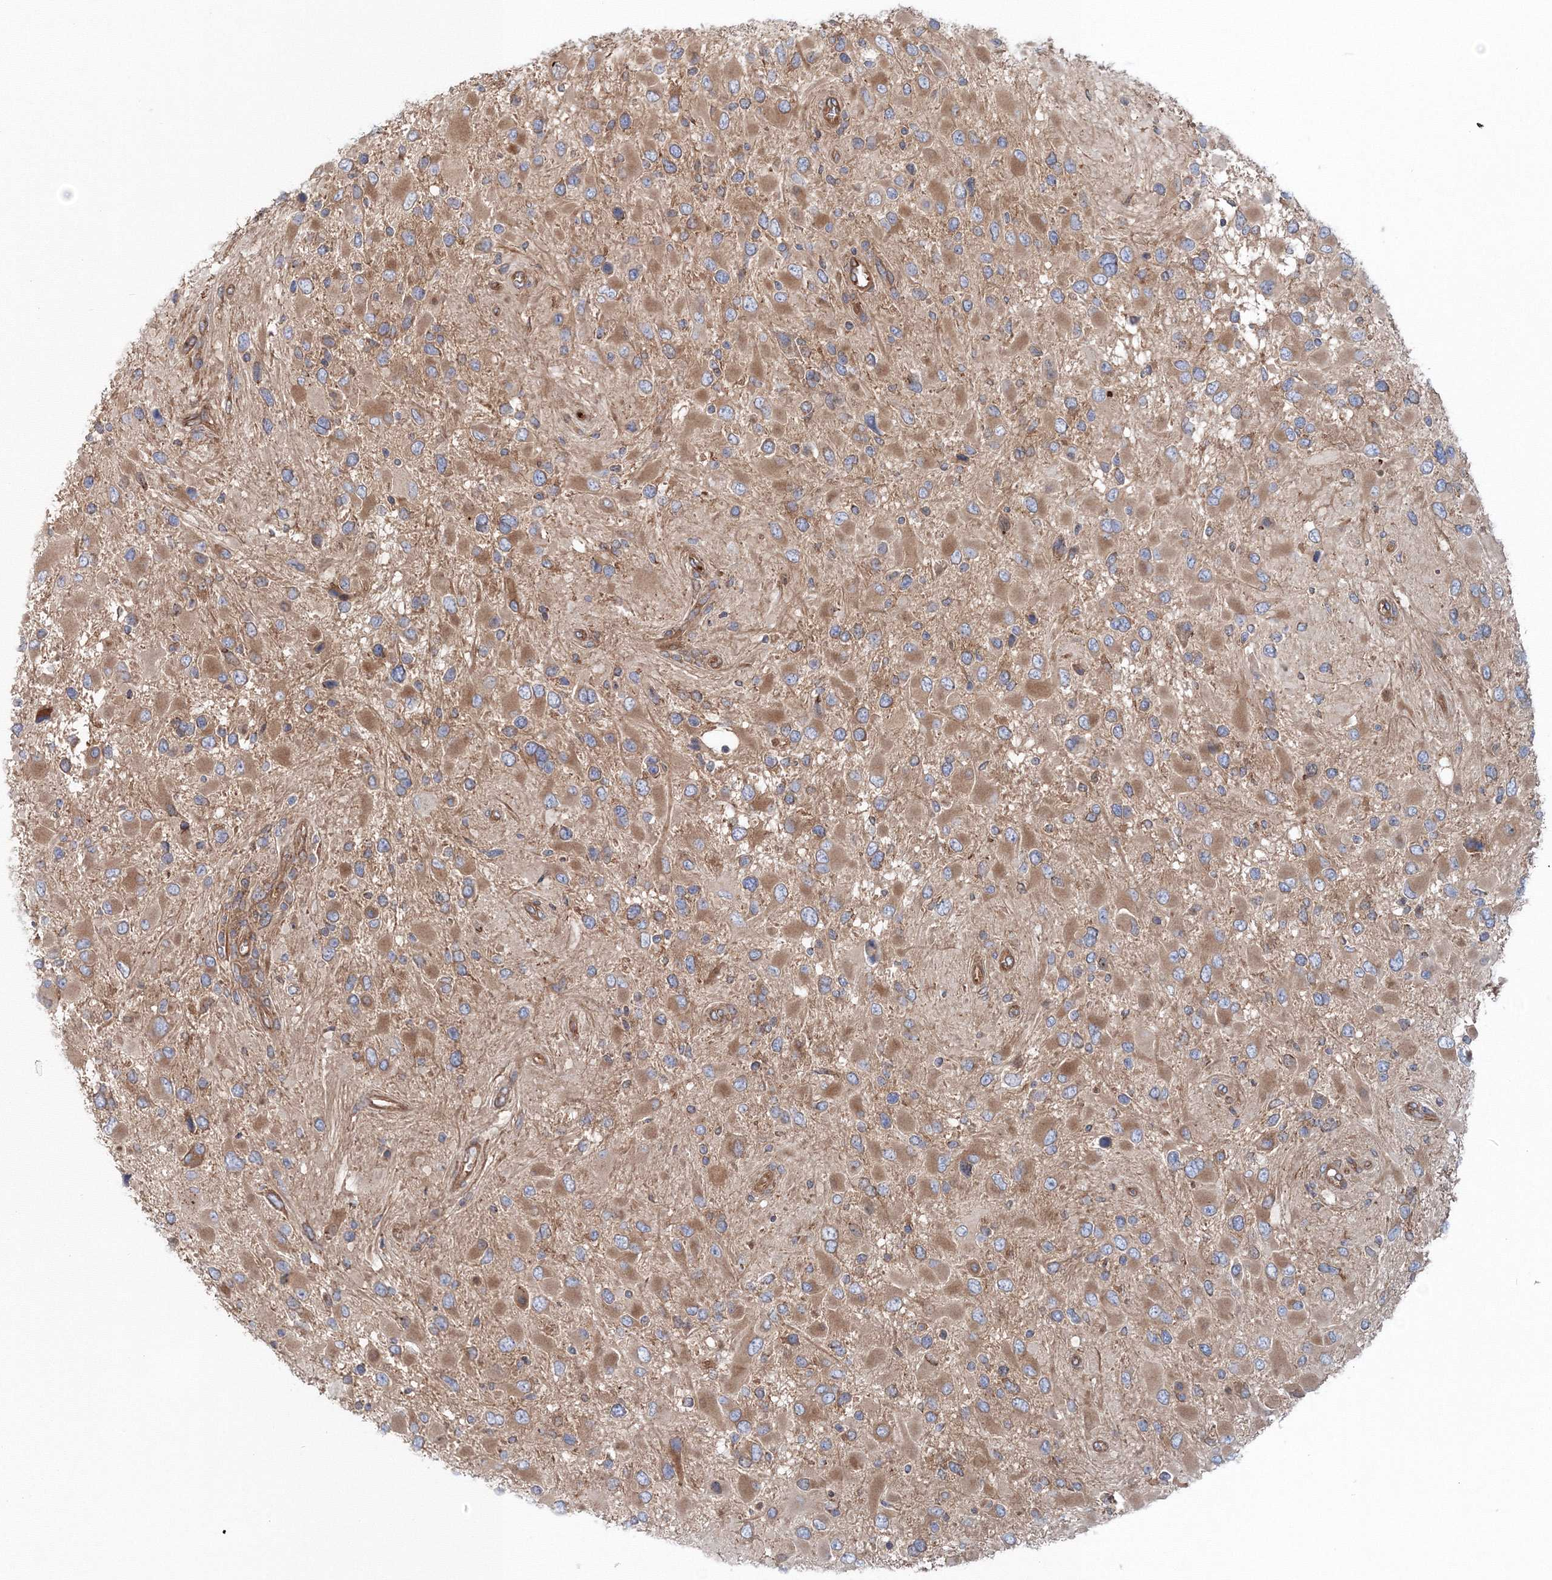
{"staining": {"intensity": "moderate", "quantity": ">75%", "location": "cytoplasmic/membranous"}, "tissue": "glioma", "cell_type": "Tumor cells", "image_type": "cancer", "snomed": [{"axis": "morphology", "description": "Glioma, malignant, High grade"}, {"axis": "topography", "description": "Brain"}], "caption": "High-power microscopy captured an IHC micrograph of glioma, revealing moderate cytoplasmic/membranous staining in approximately >75% of tumor cells.", "gene": "EXOC1", "patient": {"sex": "male", "age": 53}}